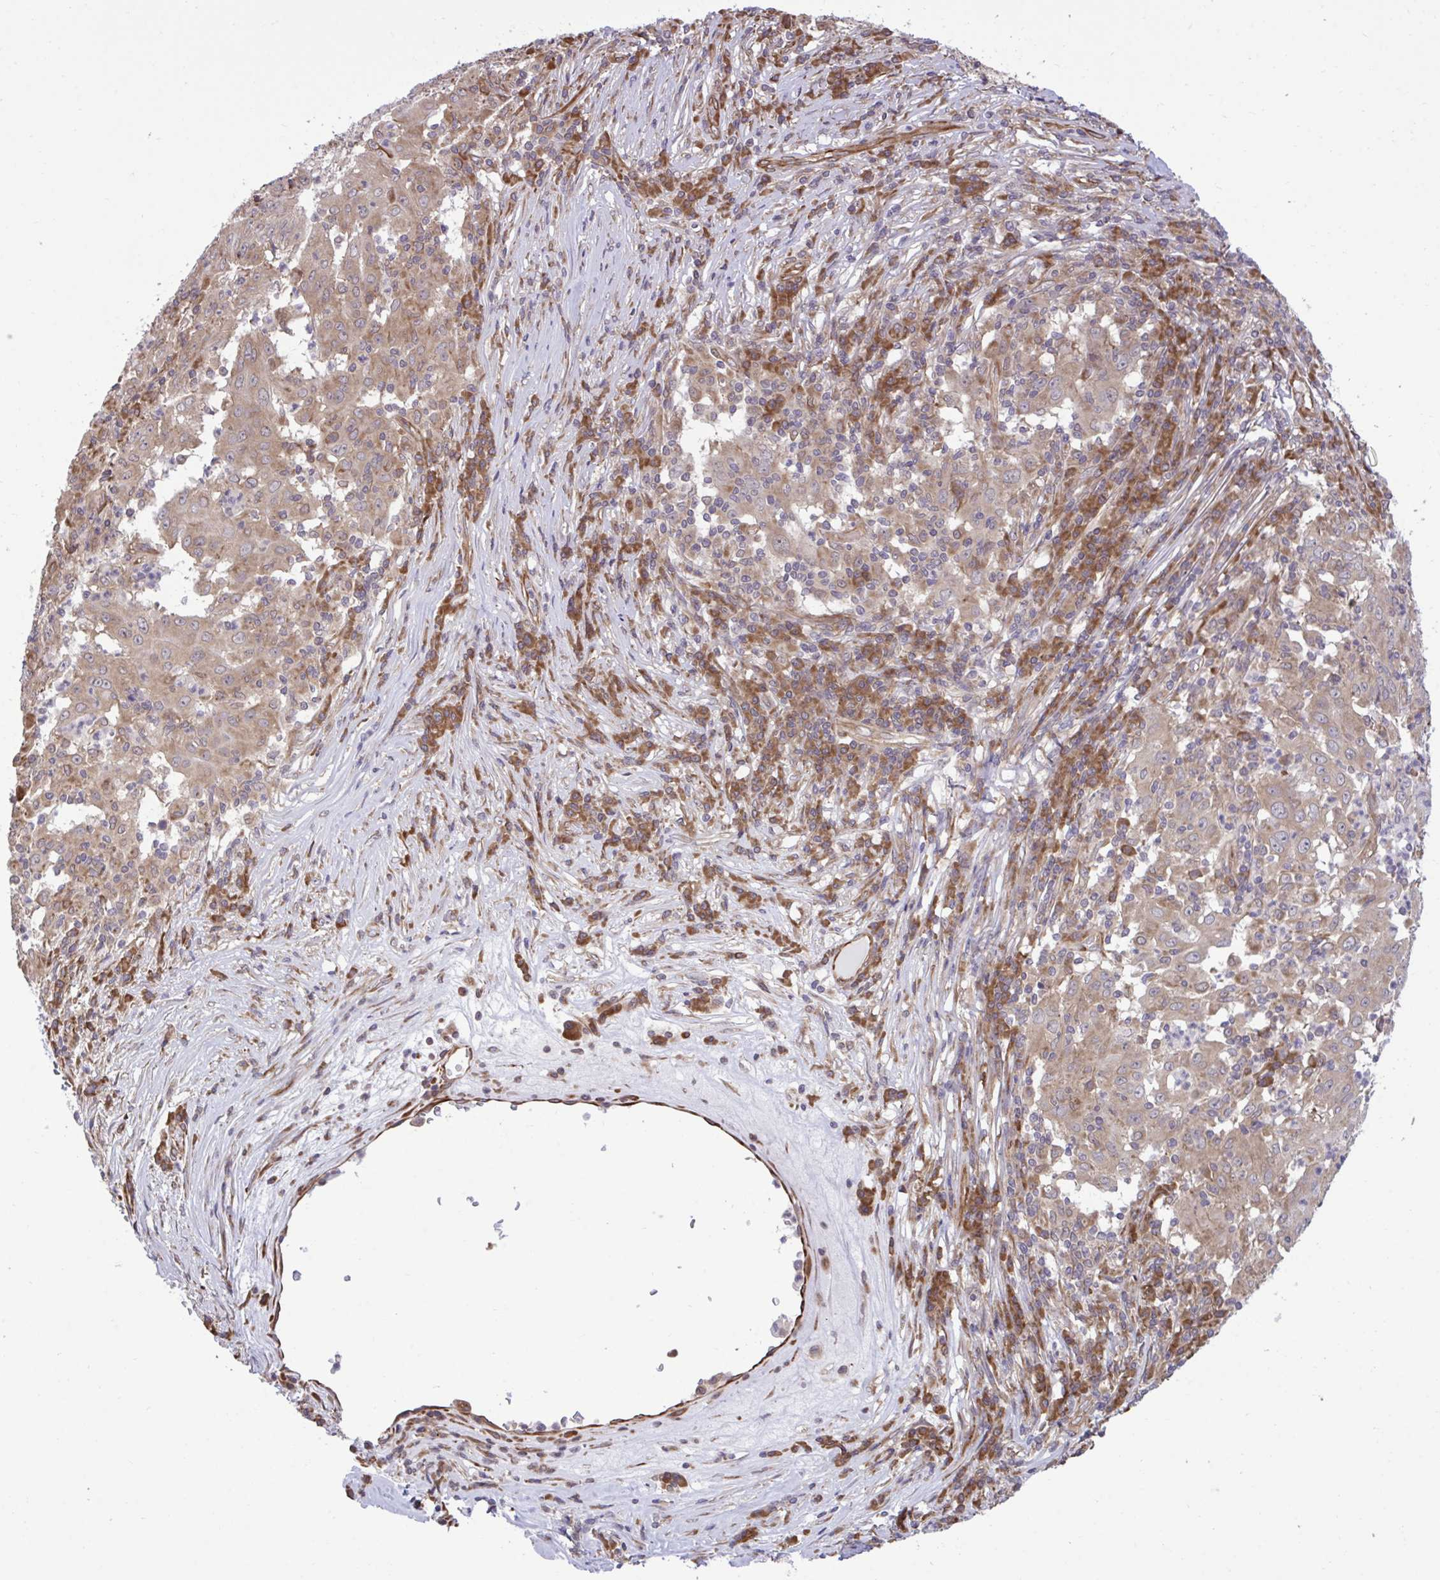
{"staining": {"intensity": "moderate", "quantity": ">75%", "location": "cytoplasmic/membranous"}, "tissue": "pancreatic cancer", "cell_type": "Tumor cells", "image_type": "cancer", "snomed": [{"axis": "morphology", "description": "Adenocarcinoma, NOS"}, {"axis": "topography", "description": "Pancreas"}], "caption": "Brown immunohistochemical staining in human pancreatic cancer reveals moderate cytoplasmic/membranous expression in about >75% of tumor cells. The staining was performed using DAB, with brown indicating positive protein expression. Nuclei are stained blue with hematoxylin.", "gene": "RPS15", "patient": {"sex": "male", "age": 63}}